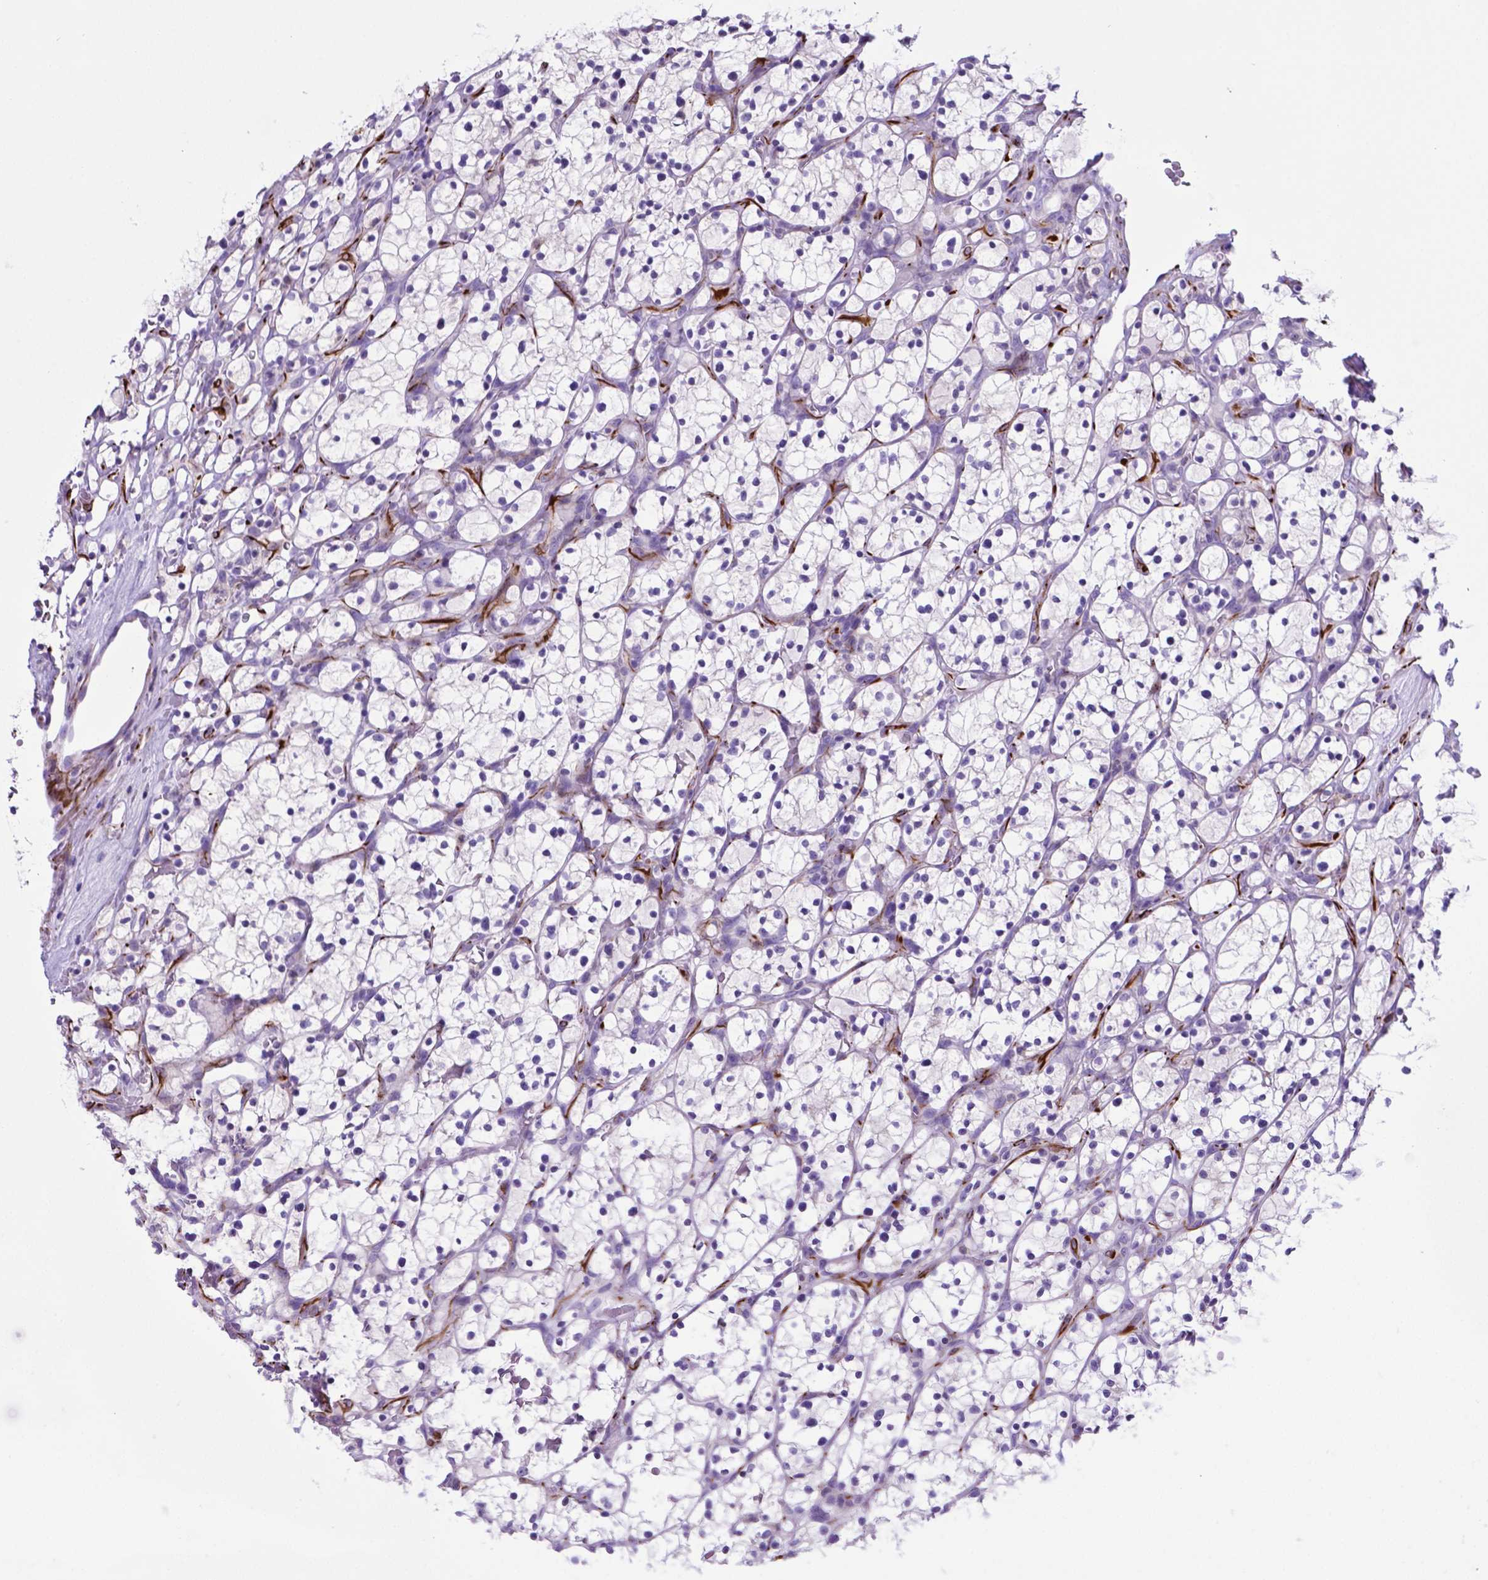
{"staining": {"intensity": "negative", "quantity": "none", "location": "none"}, "tissue": "renal cancer", "cell_type": "Tumor cells", "image_type": "cancer", "snomed": [{"axis": "morphology", "description": "Adenocarcinoma, NOS"}, {"axis": "topography", "description": "Kidney"}], "caption": "Tumor cells show no significant positivity in renal adenocarcinoma.", "gene": "LZTR1", "patient": {"sex": "female", "age": 64}}